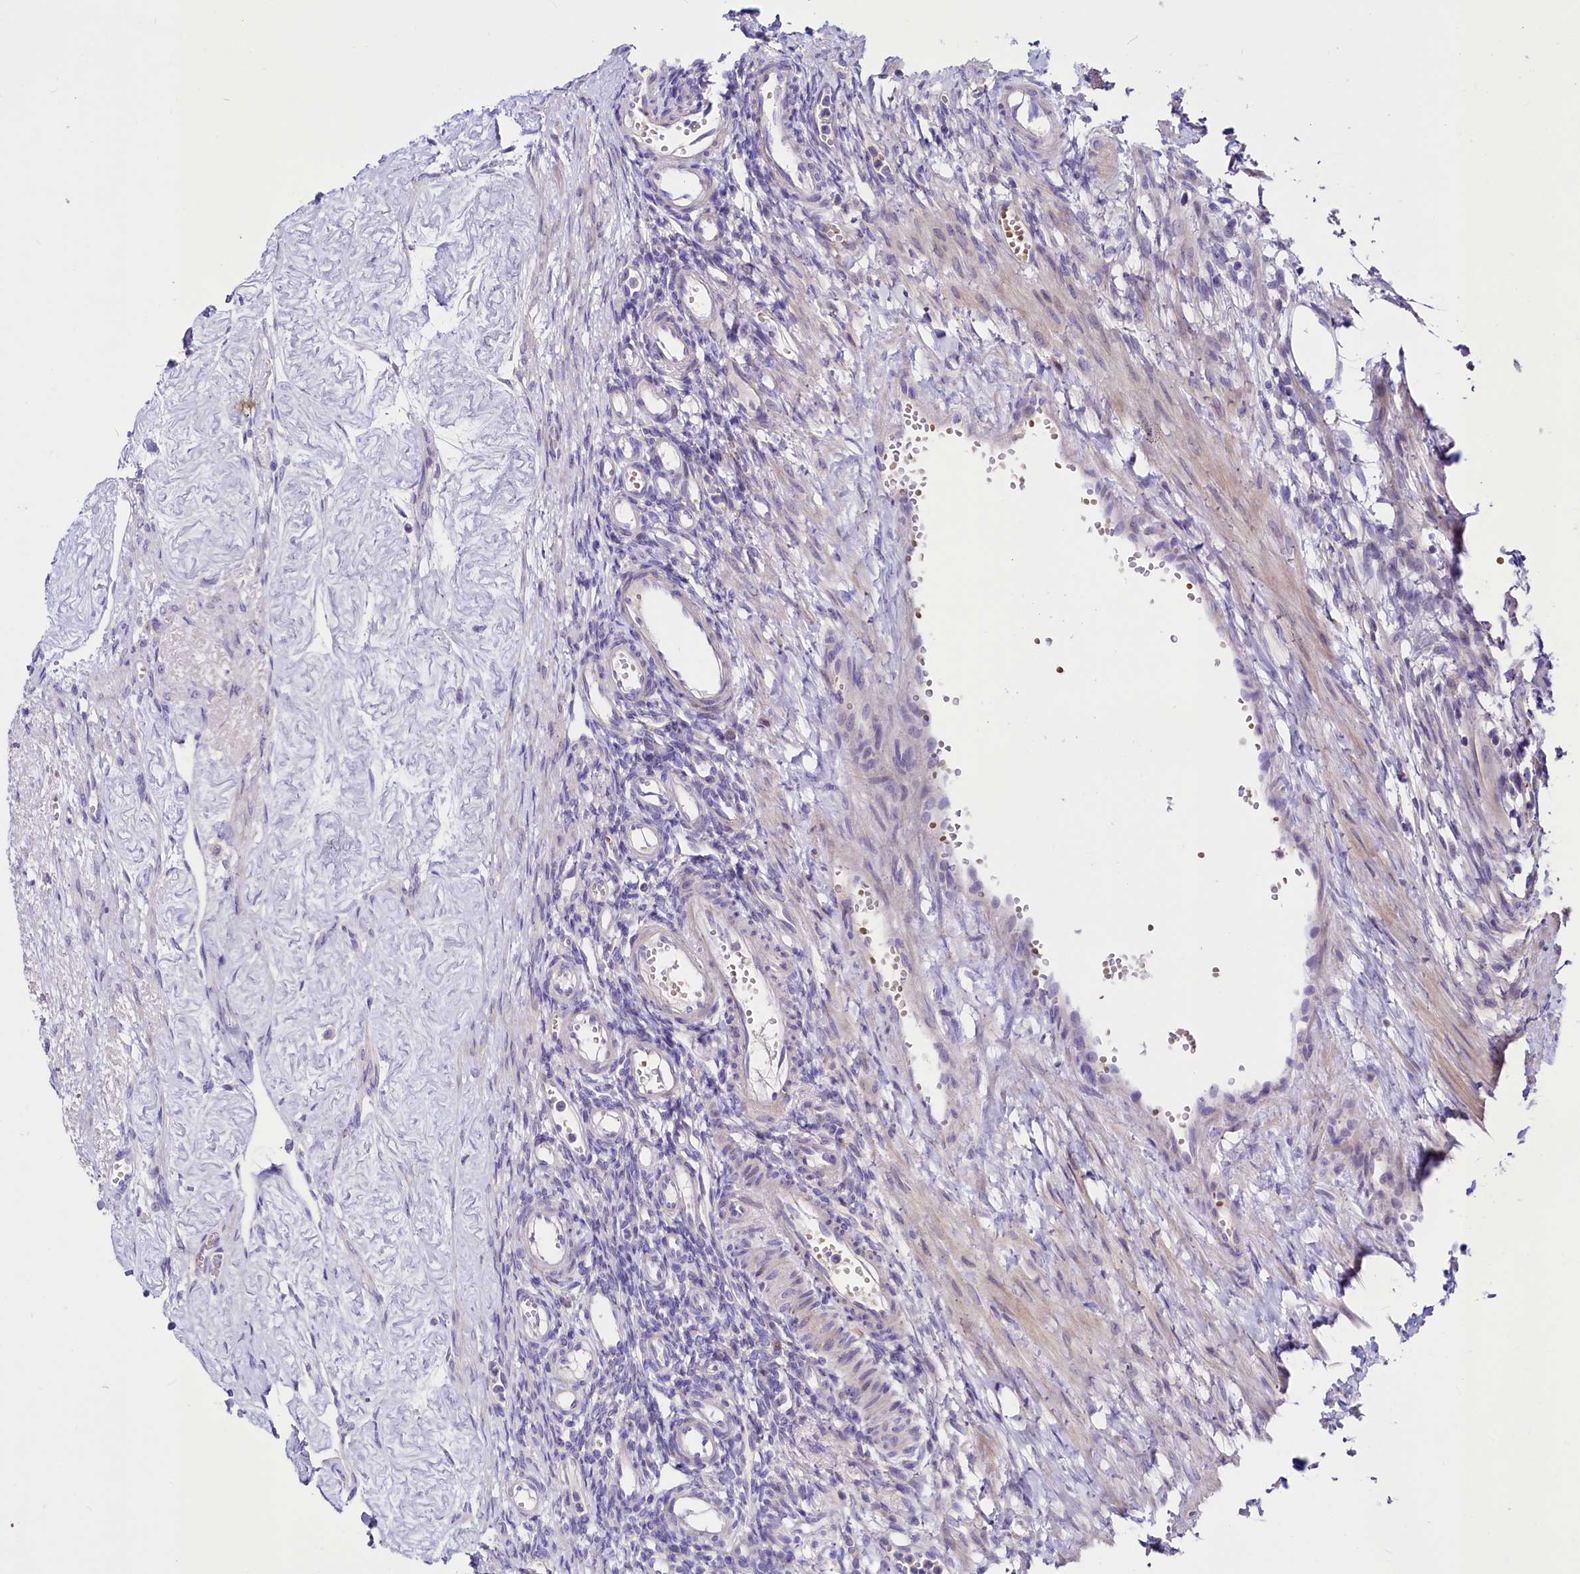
{"staining": {"intensity": "negative", "quantity": "none", "location": "none"}, "tissue": "ovary", "cell_type": "Ovarian stroma cells", "image_type": "normal", "snomed": [{"axis": "morphology", "description": "Normal tissue, NOS"}, {"axis": "morphology", "description": "Cyst, NOS"}, {"axis": "topography", "description": "Ovary"}], "caption": "Ovary was stained to show a protein in brown. There is no significant expression in ovarian stroma cells. The staining is performed using DAB (3,3'-diaminobenzidine) brown chromogen with nuclei counter-stained in using hematoxylin.", "gene": "ABHD5", "patient": {"sex": "female", "age": 33}}